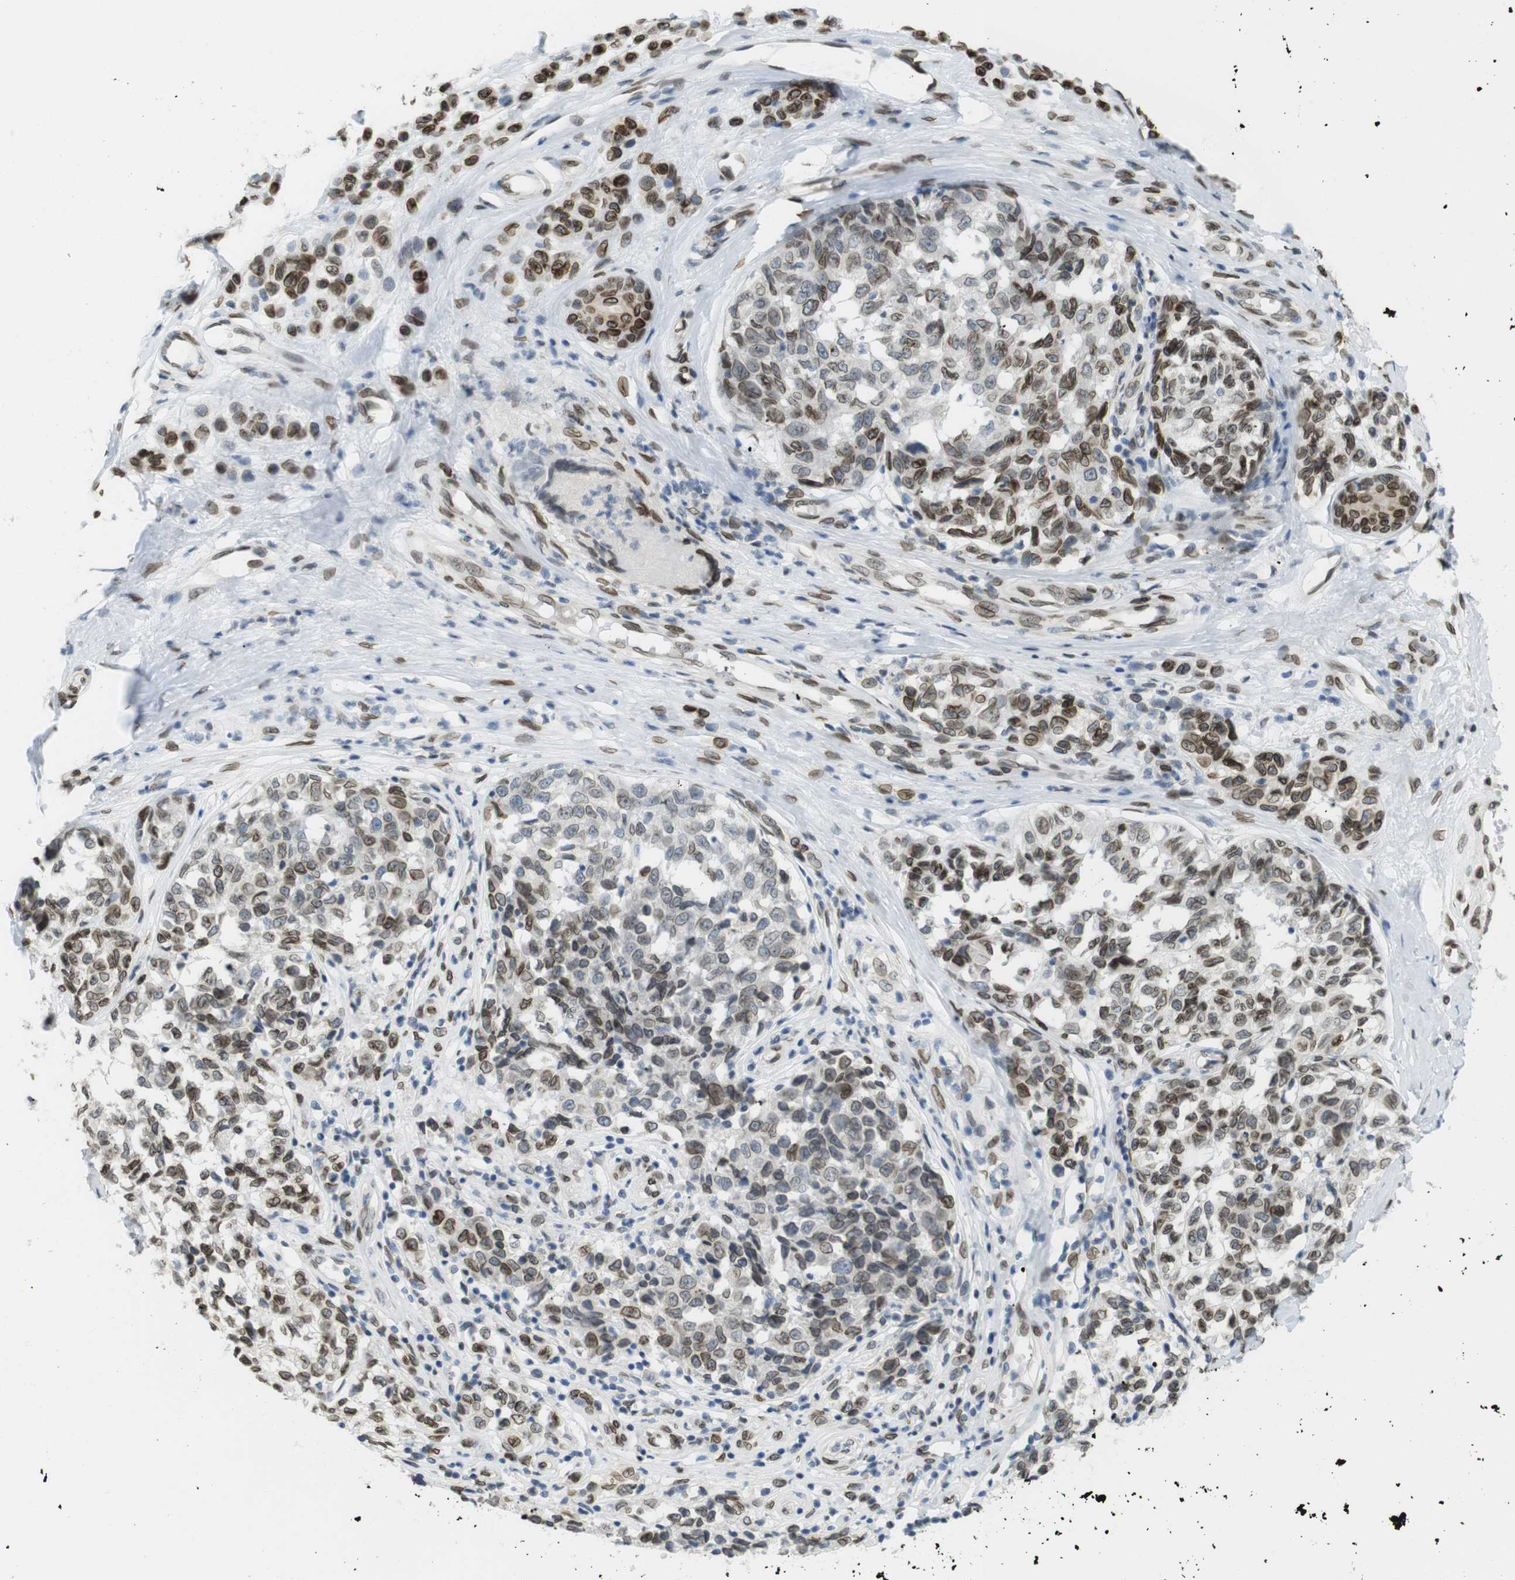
{"staining": {"intensity": "strong", "quantity": "25%-75%", "location": "cytoplasmic/membranous,nuclear"}, "tissue": "melanoma", "cell_type": "Tumor cells", "image_type": "cancer", "snomed": [{"axis": "morphology", "description": "Malignant melanoma, NOS"}, {"axis": "topography", "description": "Skin"}], "caption": "Immunohistochemical staining of human malignant melanoma shows high levels of strong cytoplasmic/membranous and nuclear staining in about 25%-75% of tumor cells.", "gene": "ARL6IP6", "patient": {"sex": "female", "age": 64}}